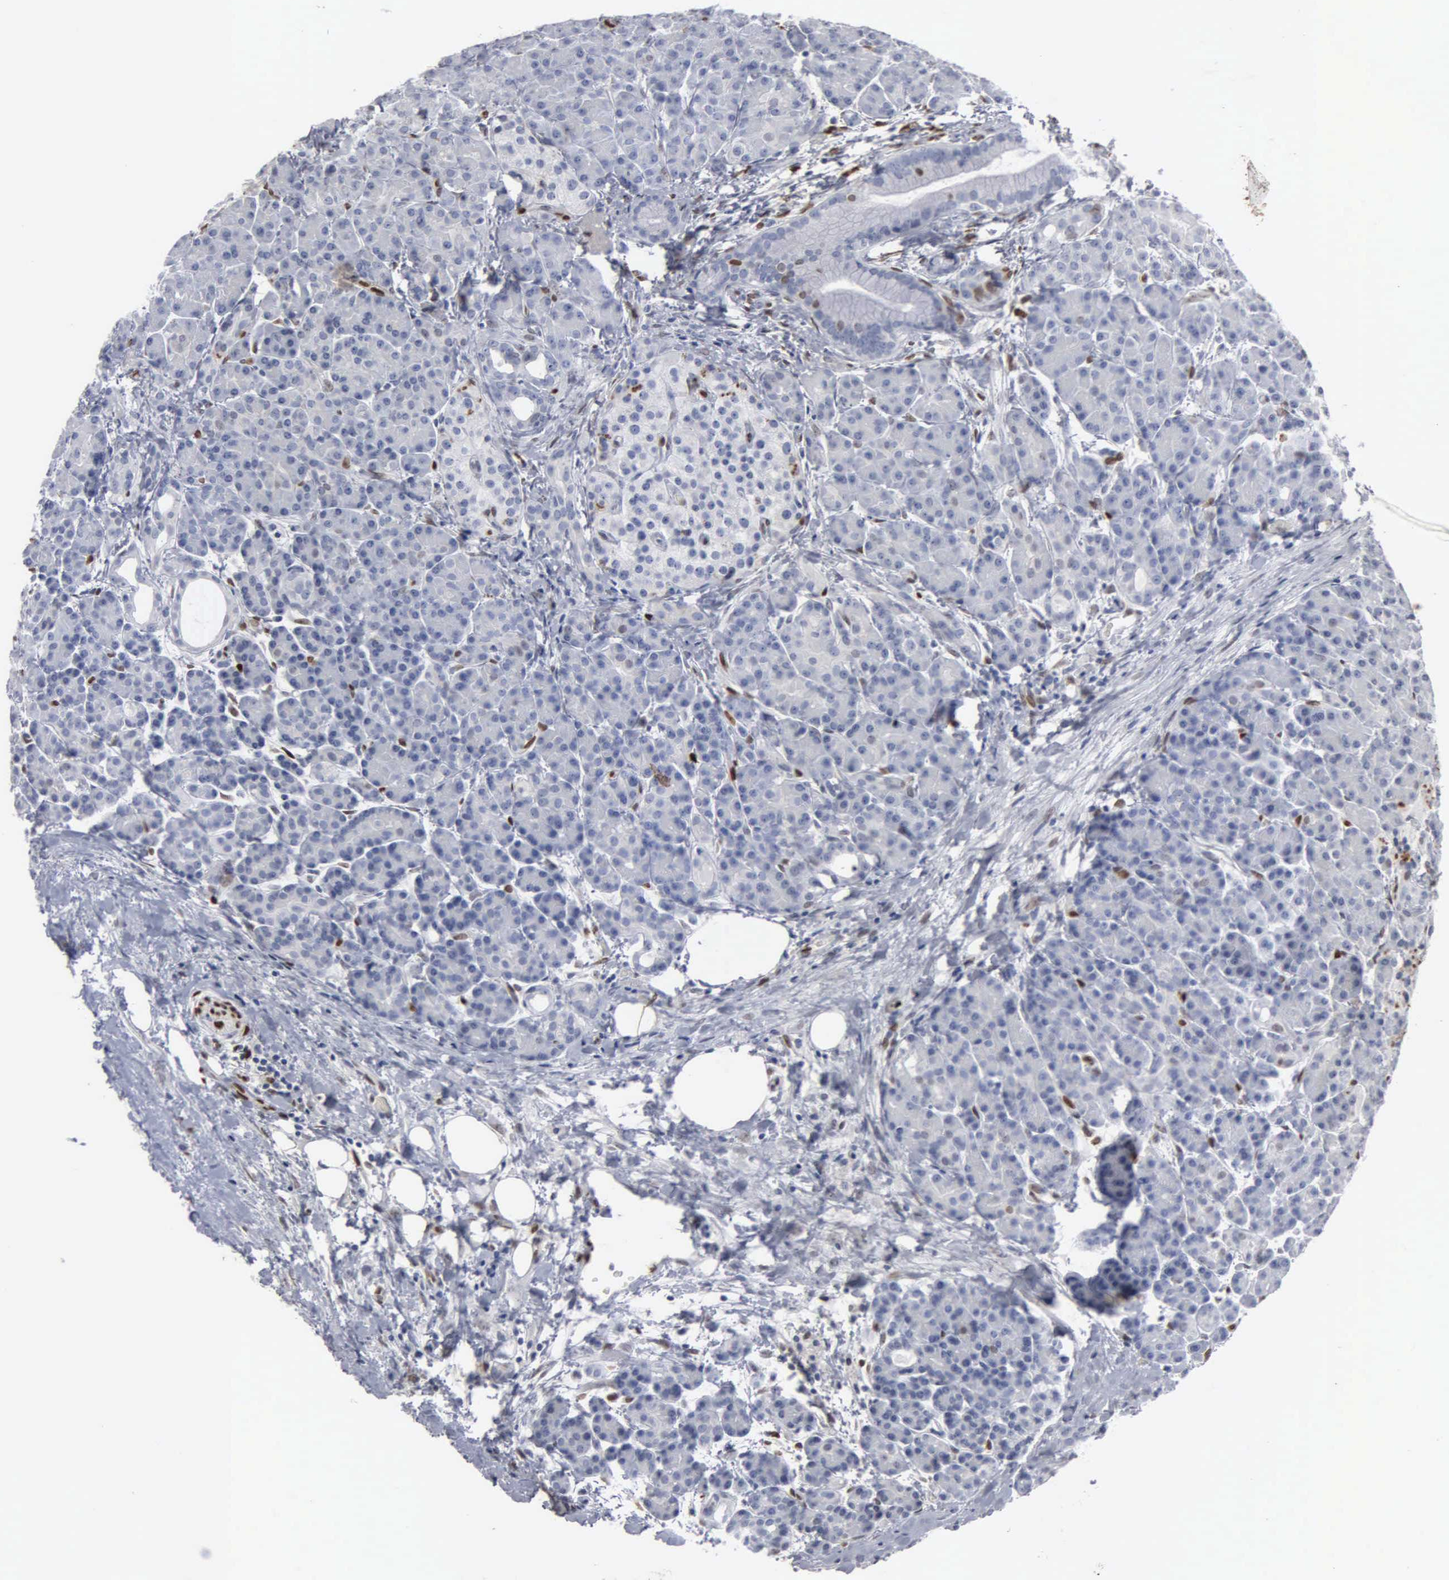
{"staining": {"intensity": "negative", "quantity": "none", "location": "none"}, "tissue": "pancreas", "cell_type": "Exocrine glandular cells", "image_type": "normal", "snomed": [{"axis": "morphology", "description": "Normal tissue, NOS"}, {"axis": "topography", "description": "Pancreas"}], "caption": "Immunohistochemical staining of benign pancreas demonstrates no significant staining in exocrine glandular cells.", "gene": "FGF2", "patient": {"sex": "female", "age": 77}}